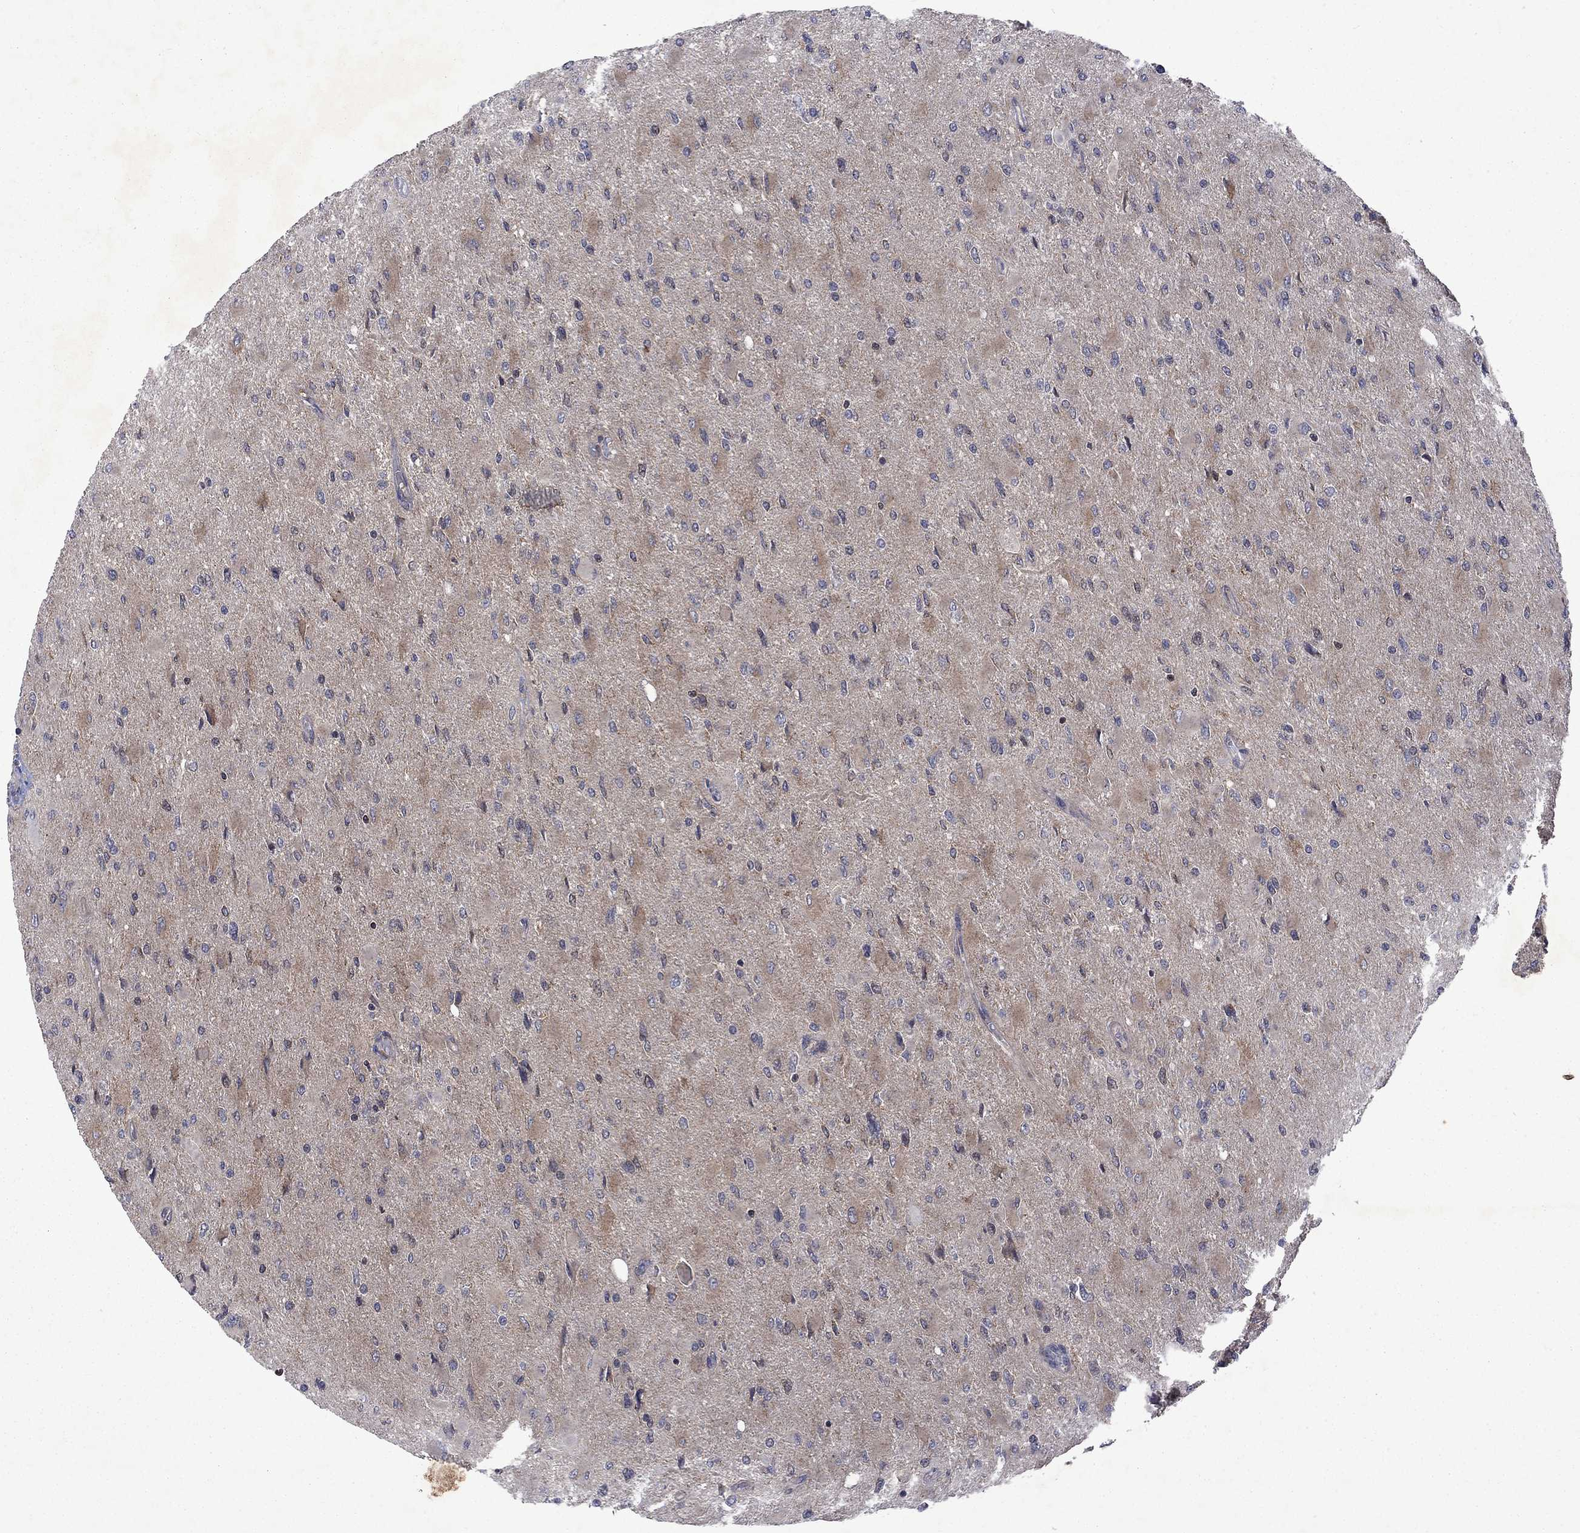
{"staining": {"intensity": "weak", "quantity": "25%-75%", "location": "cytoplasmic/membranous"}, "tissue": "glioma", "cell_type": "Tumor cells", "image_type": "cancer", "snomed": [{"axis": "morphology", "description": "Glioma, malignant, High grade"}, {"axis": "topography", "description": "Cerebral cortex"}], "caption": "DAB immunohistochemical staining of malignant glioma (high-grade) displays weak cytoplasmic/membranous protein staining in about 25%-75% of tumor cells.", "gene": "TMEM33", "patient": {"sex": "female", "age": 36}}